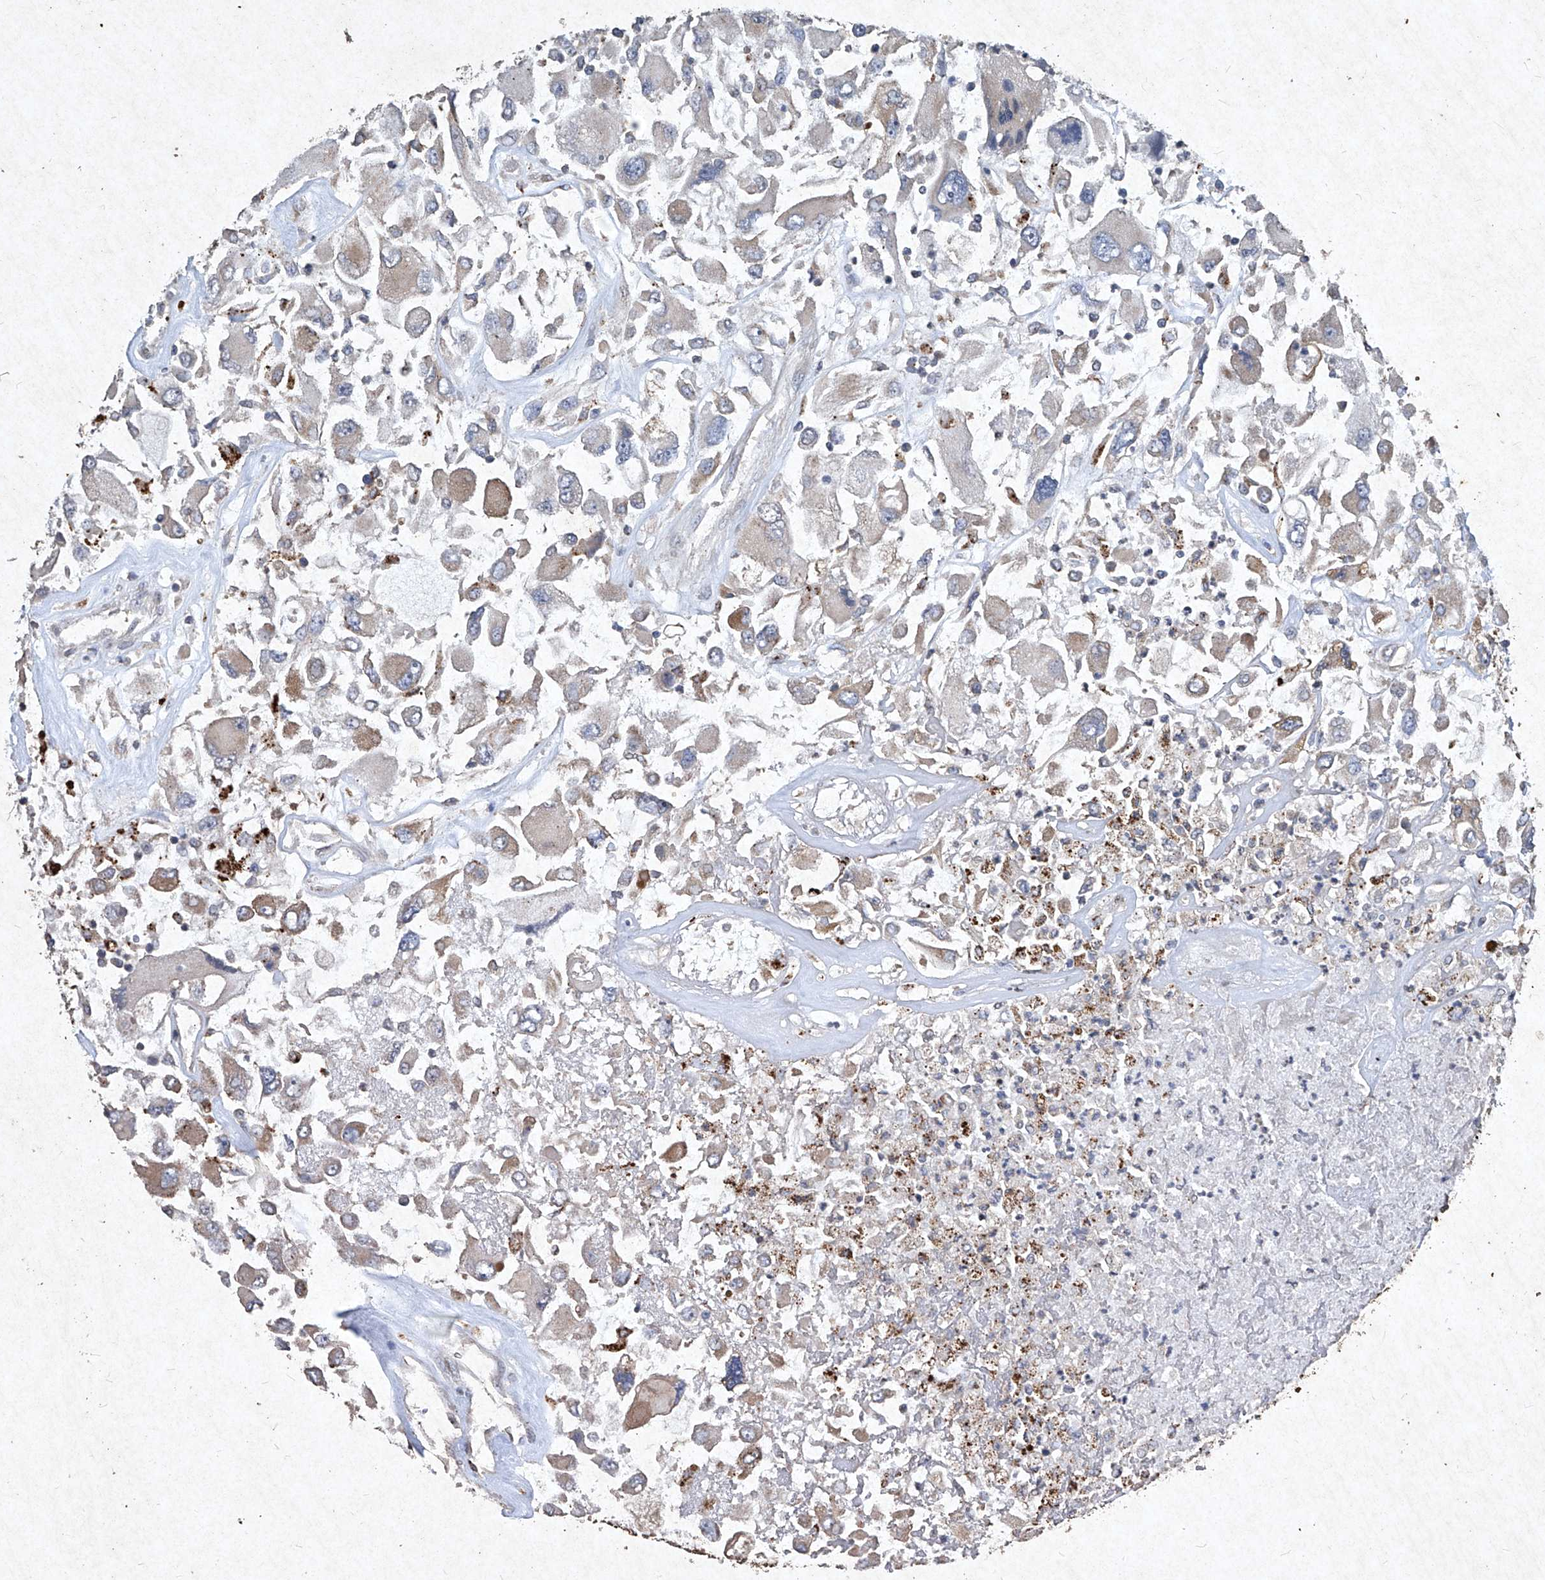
{"staining": {"intensity": "negative", "quantity": "none", "location": "none"}, "tissue": "renal cancer", "cell_type": "Tumor cells", "image_type": "cancer", "snomed": [{"axis": "morphology", "description": "Adenocarcinoma, NOS"}, {"axis": "topography", "description": "Kidney"}], "caption": "Immunohistochemistry (IHC) of renal cancer (adenocarcinoma) exhibits no expression in tumor cells.", "gene": "MED16", "patient": {"sex": "female", "age": 52}}